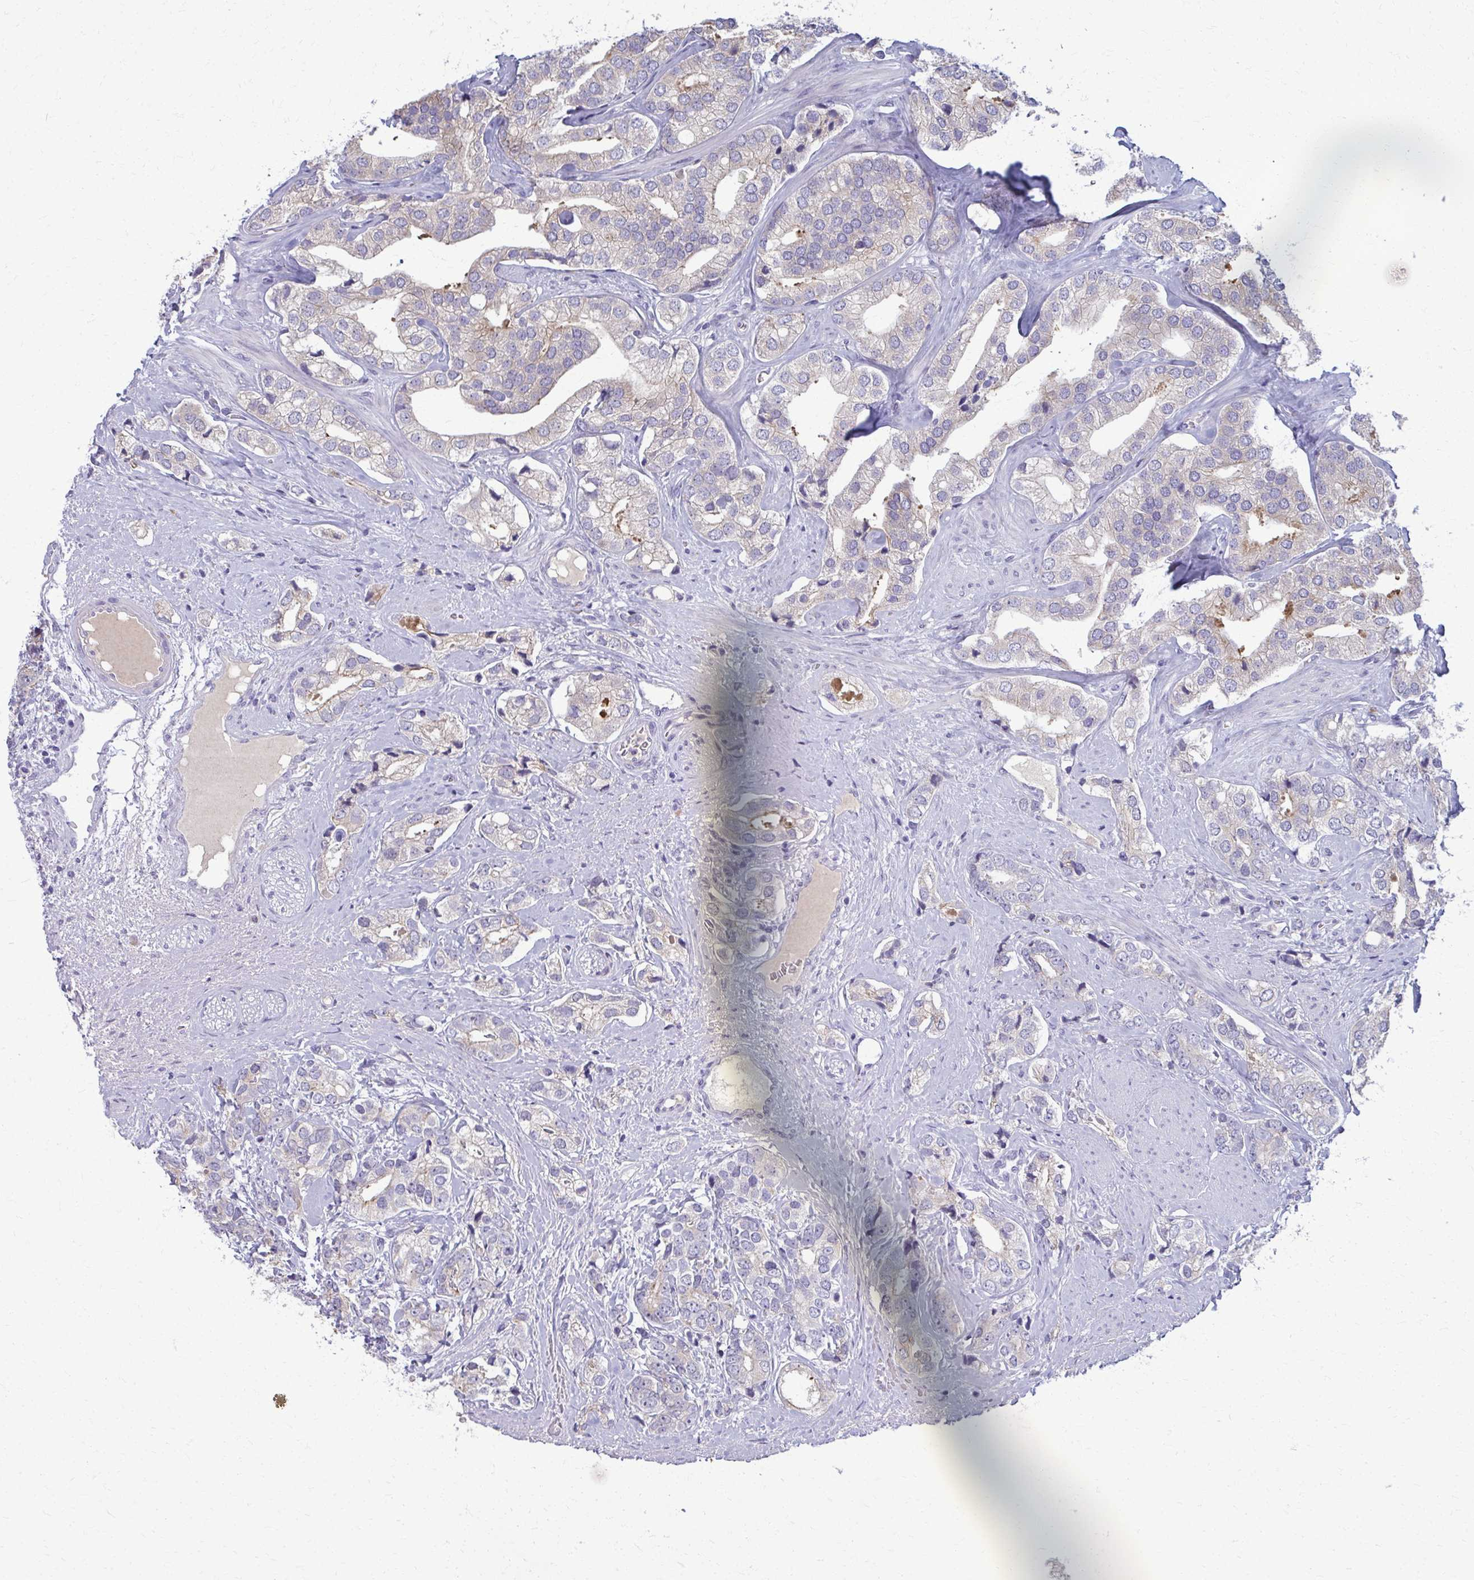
{"staining": {"intensity": "weak", "quantity": "<25%", "location": "cytoplasmic/membranous"}, "tissue": "prostate cancer", "cell_type": "Tumor cells", "image_type": "cancer", "snomed": [{"axis": "morphology", "description": "Adenocarcinoma, High grade"}, {"axis": "topography", "description": "Prostate"}], "caption": "Micrograph shows no protein expression in tumor cells of prostate cancer tissue.", "gene": "OR4M1", "patient": {"sex": "male", "age": 58}}